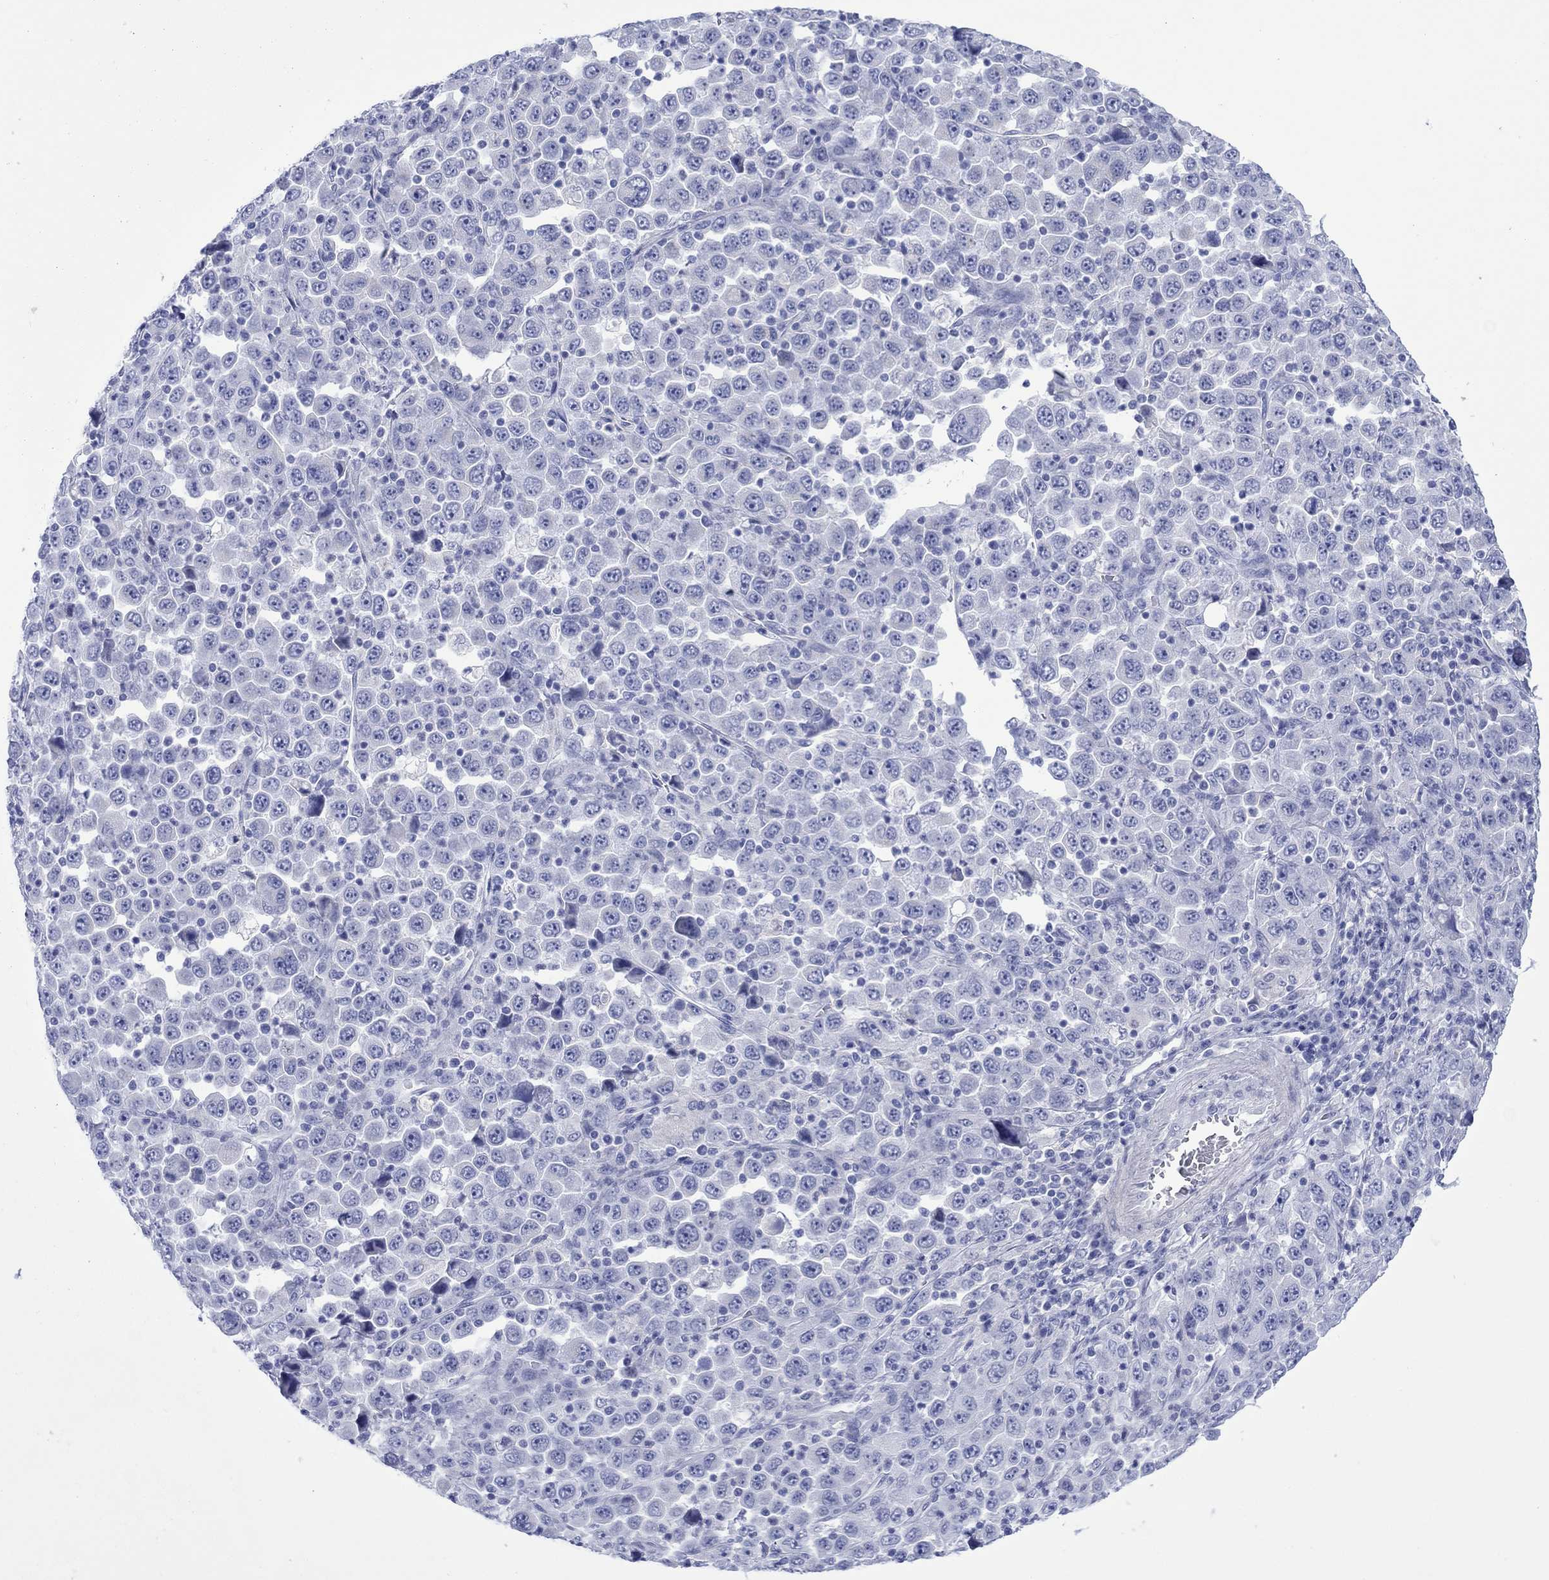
{"staining": {"intensity": "negative", "quantity": "none", "location": "none"}, "tissue": "stomach cancer", "cell_type": "Tumor cells", "image_type": "cancer", "snomed": [{"axis": "morphology", "description": "Normal tissue, NOS"}, {"axis": "morphology", "description": "Adenocarcinoma, NOS"}, {"axis": "topography", "description": "Stomach, upper"}, {"axis": "topography", "description": "Stomach"}], "caption": "High power microscopy micrograph of an IHC histopathology image of stomach cancer, revealing no significant expression in tumor cells.", "gene": "MLANA", "patient": {"sex": "male", "age": 59}}